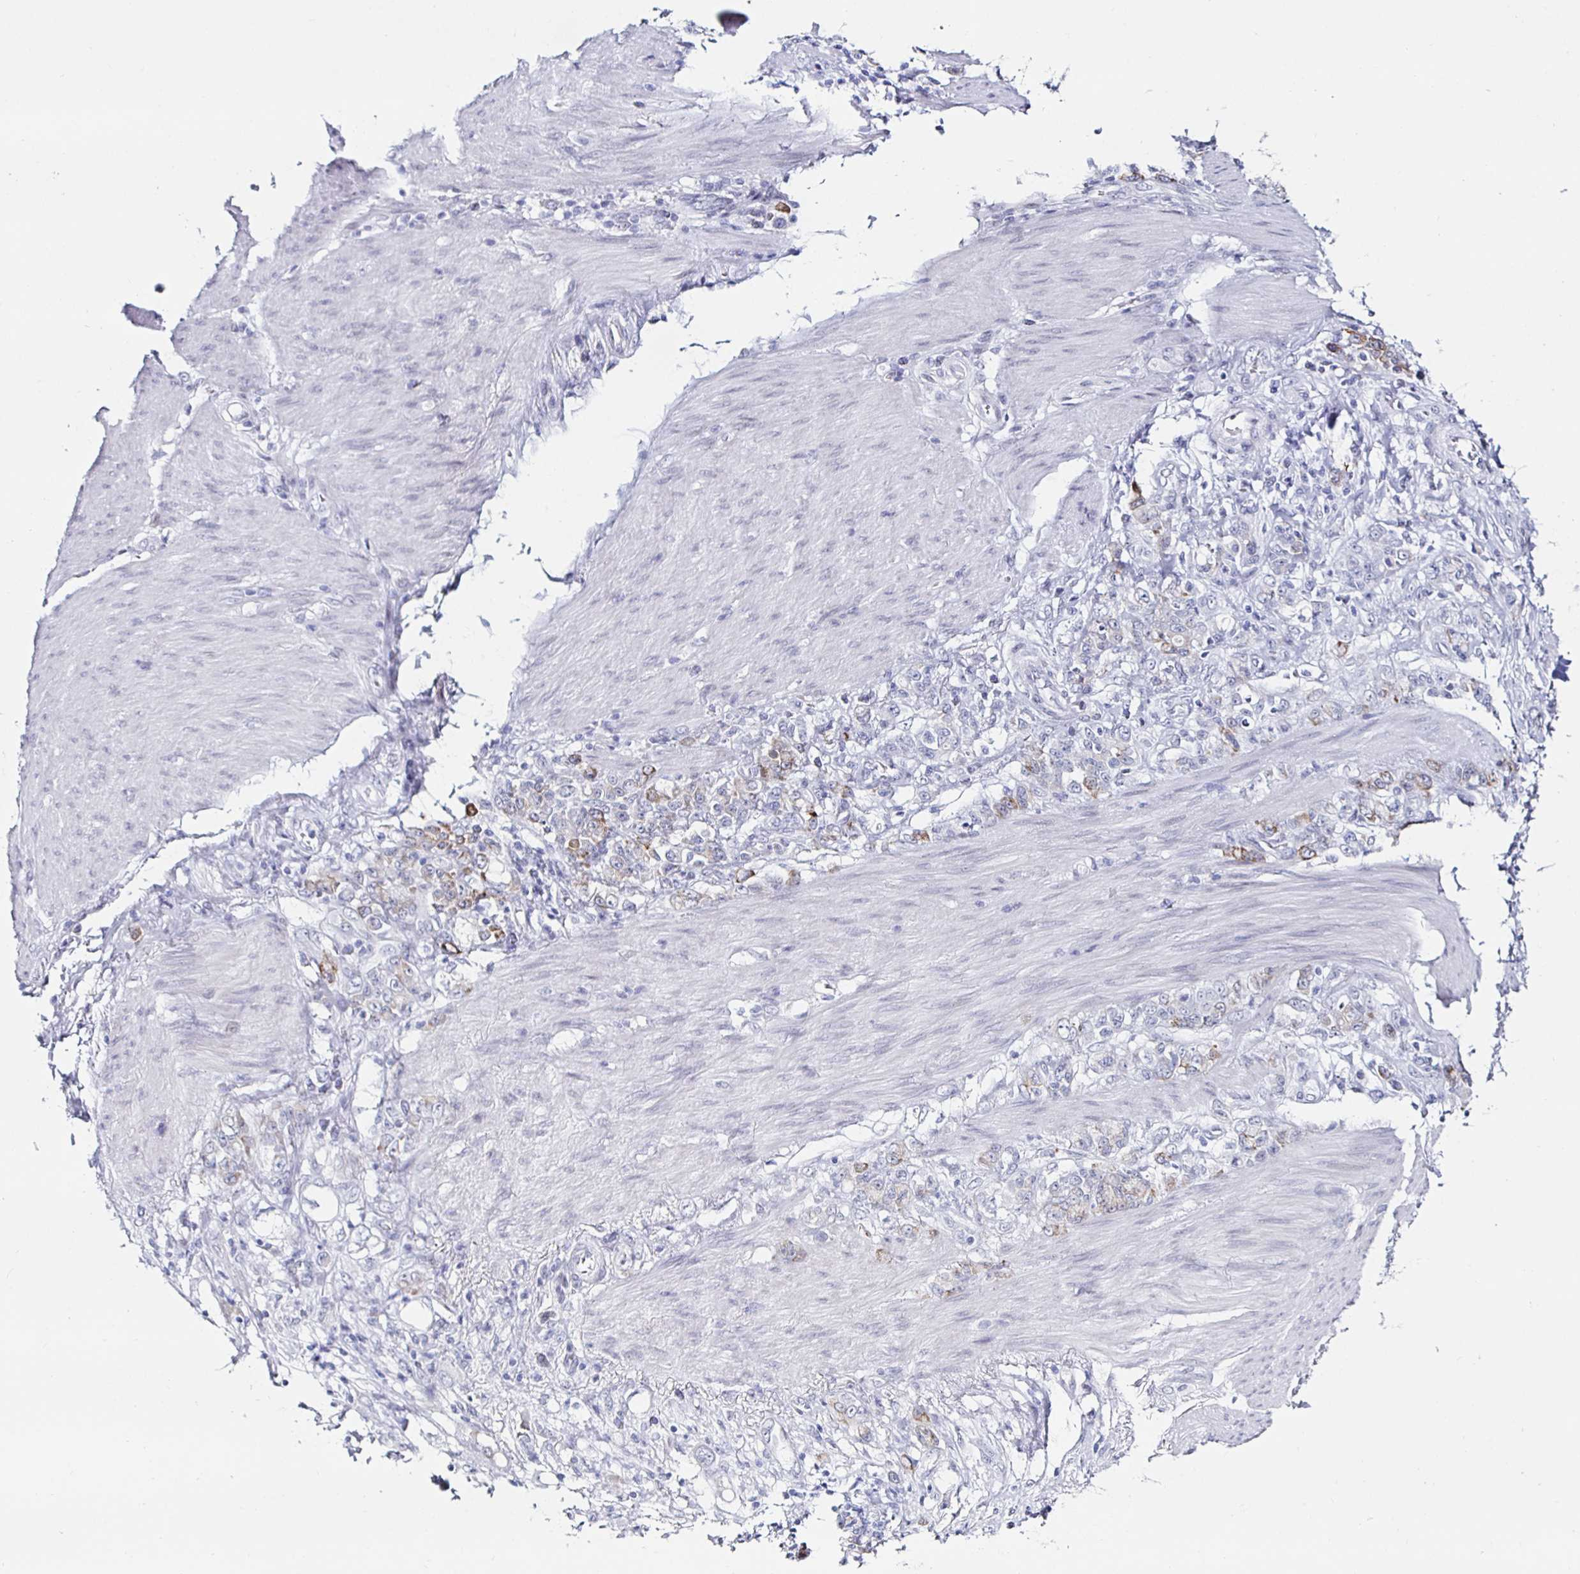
{"staining": {"intensity": "moderate", "quantity": "<25%", "location": "cytoplasmic/membranous"}, "tissue": "stomach cancer", "cell_type": "Tumor cells", "image_type": "cancer", "snomed": [{"axis": "morphology", "description": "Adenocarcinoma, NOS"}, {"axis": "topography", "description": "Stomach"}], "caption": "Stomach cancer (adenocarcinoma) stained with a protein marker exhibits moderate staining in tumor cells.", "gene": "KRT4", "patient": {"sex": "female", "age": 79}}